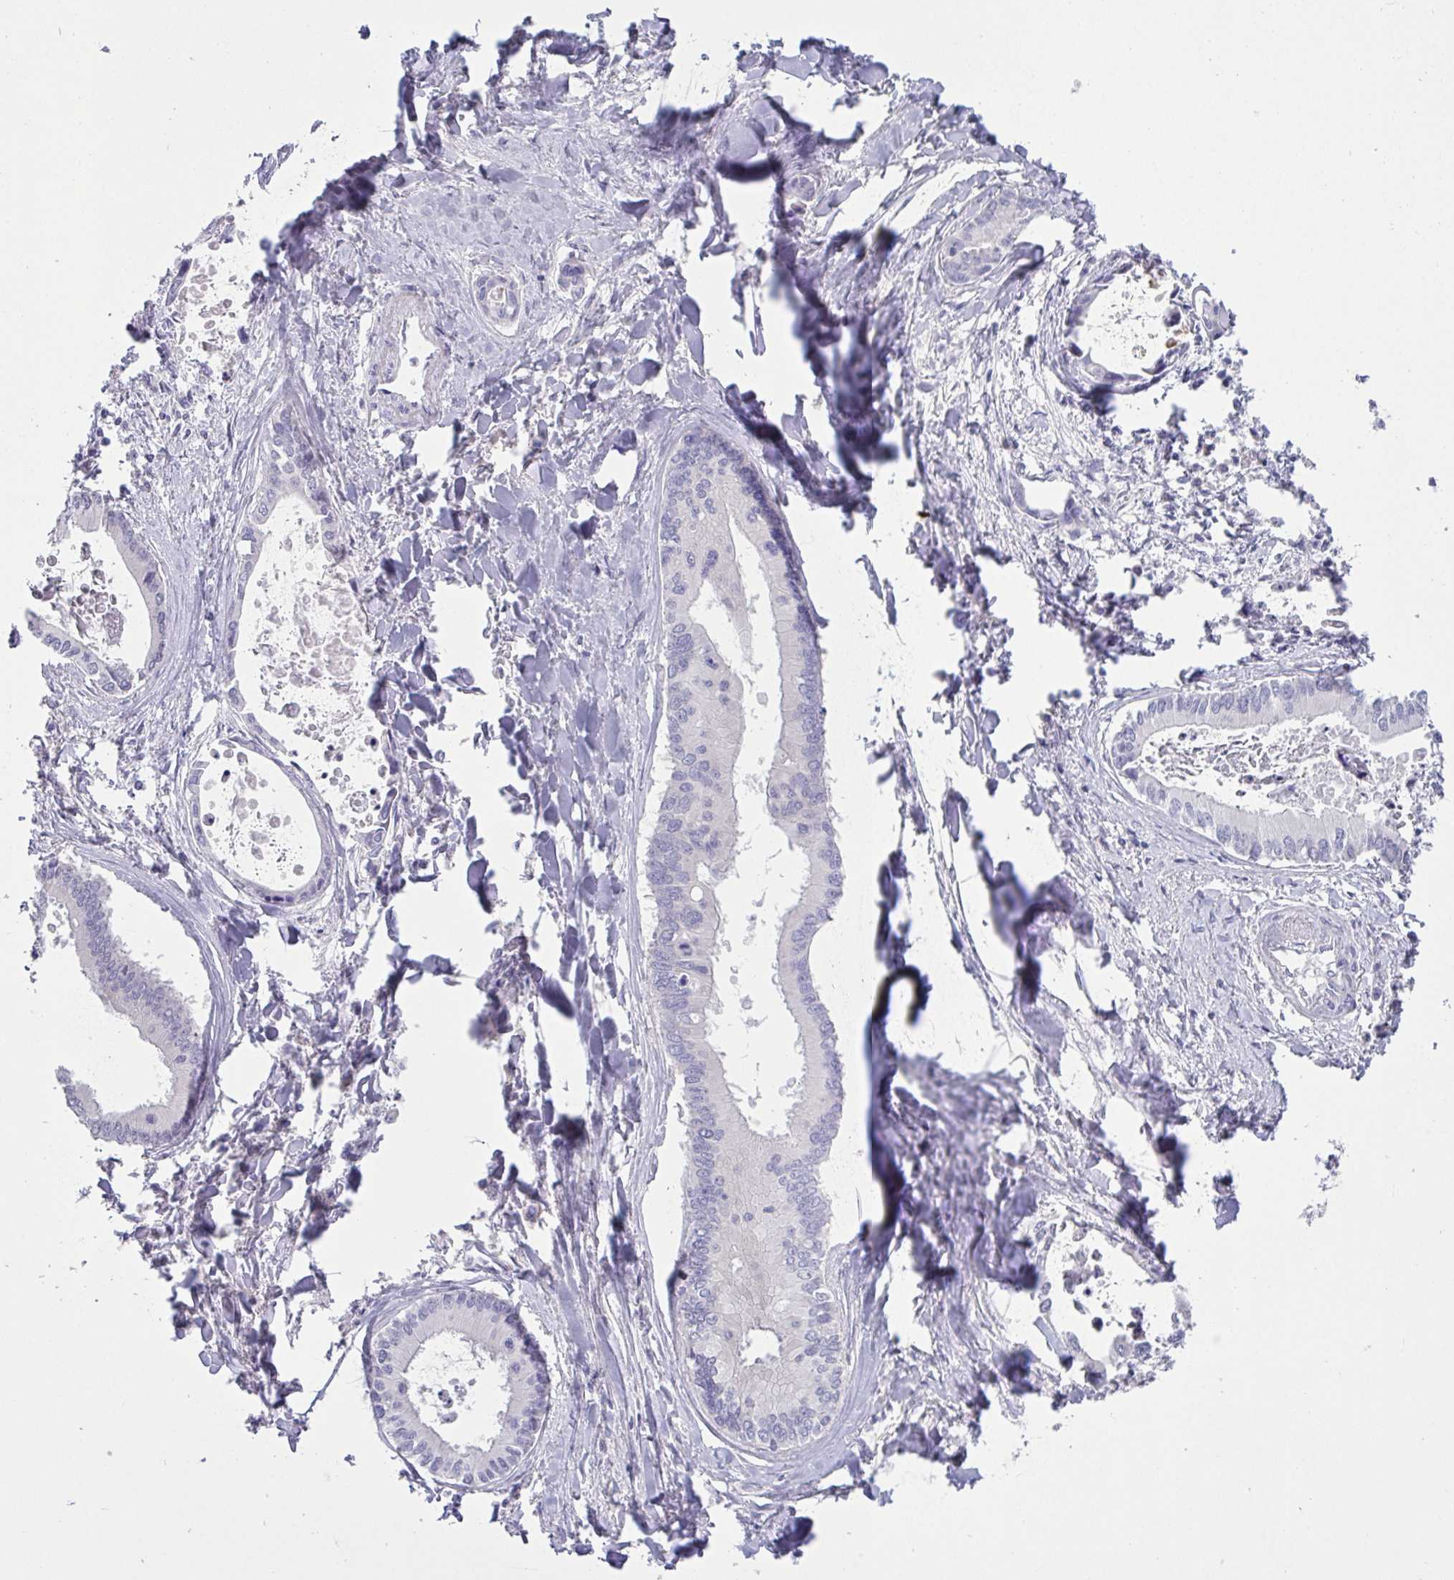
{"staining": {"intensity": "negative", "quantity": "none", "location": "none"}, "tissue": "liver cancer", "cell_type": "Tumor cells", "image_type": "cancer", "snomed": [{"axis": "morphology", "description": "Cholangiocarcinoma"}, {"axis": "topography", "description": "Liver"}], "caption": "Liver cancer was stained to show a protein in brown. There is no significant positivity in tumor cells. Nuclei are stained in blue.", "gene": "C4orf33", "patient": {"sex": "male", "age": 66}}